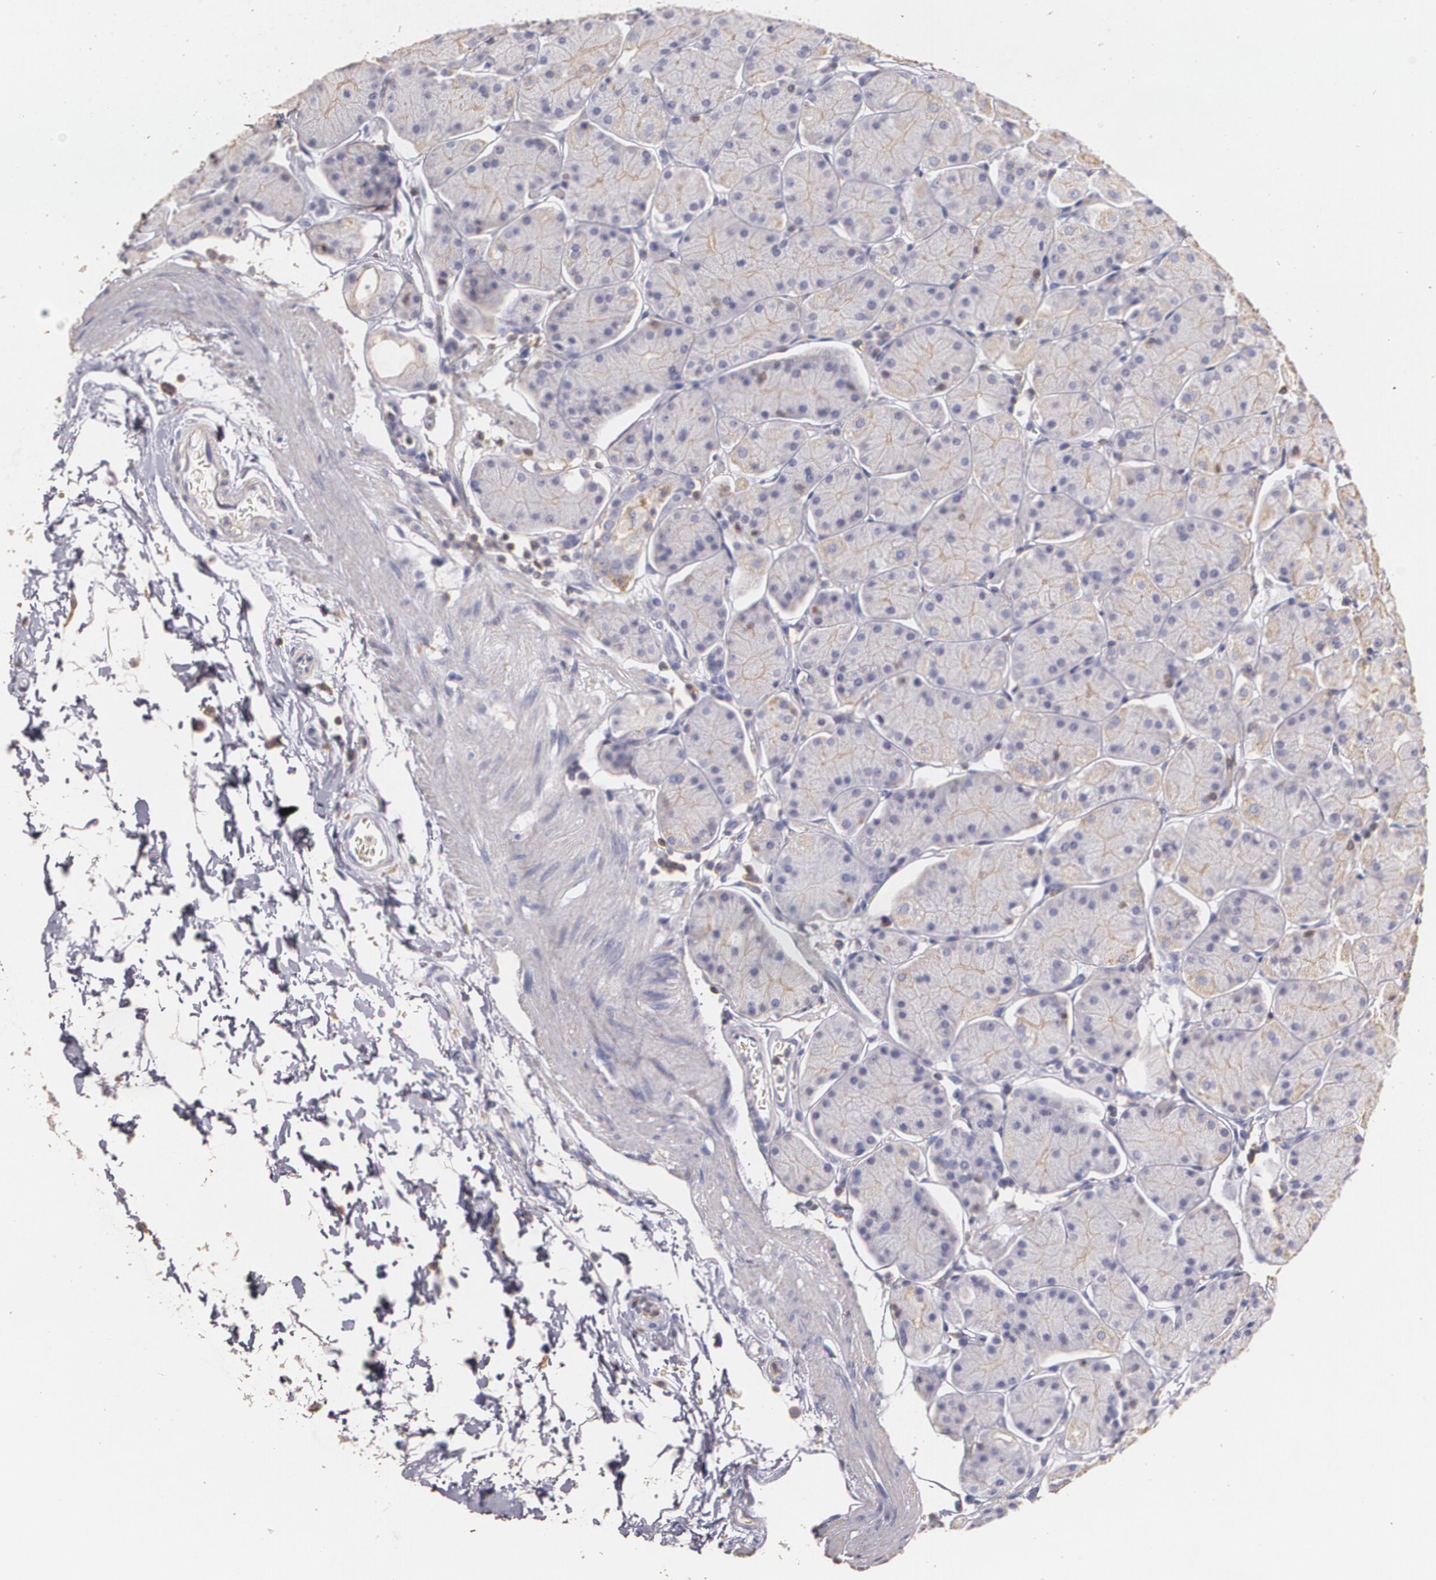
{"staining": {"intensity": "weak", "quantity": "25%-75%", "location": "cytoplasmic/membranous"}, "tissue": "stomach", "cell_type": "Glandular cells", "image_type": "normal", "snomed": [{"axis": "morphology", "description": "Normal tissue, NOS"}, {"axis": "topography", "description": "Stomach, upper"}, {"axis": "topography", "description": "Stomach"}], "caption": "A brown stain labels weak cytoplasmic/membranous staining of a protein in glandular cells of unremarkable human stomach. The protein is shown in brown color, while the nuclei are stained blue.", "gene": "TGFBR1", "patient": {"sex": "male", "age": 76}}